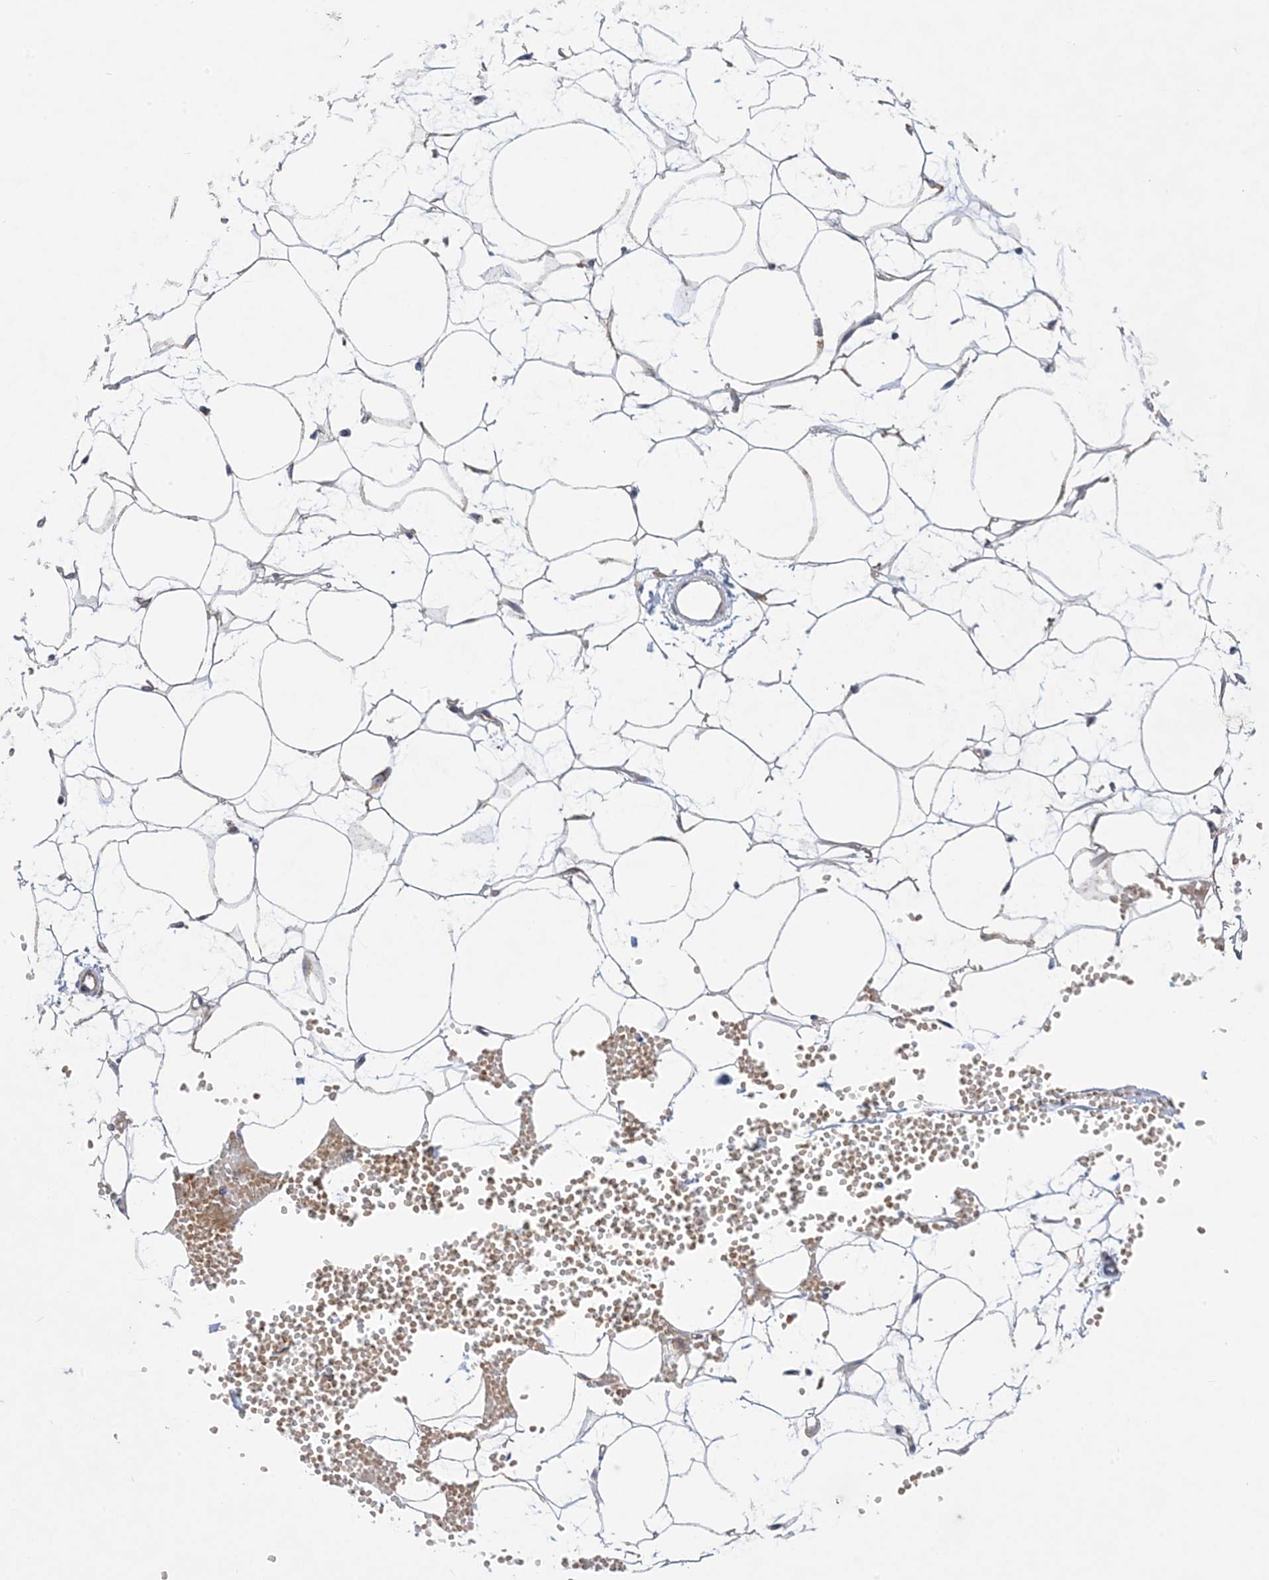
{"staining": {"intensity": "weak", "quantity": "25%-75%", "location": "cytoplasmic/membranous"}, "tissue": "adipose tissue", "cell_type": "Adipocytes", "image_type": "normal", "snomed": [{"axis": "morphology", "description": "Normal tissue, NOS"}, {"axis": "topography", "description": "Breast"}], "caption": "Immunohistochemistry of unremarkable adipose tissue reveals low levels of weak cytoplasmic/membranous positivity in approximately 25%-75% of adipocytes.", "gene": "CLEC16A", "patient": {"sex": "female", "age": 23}}